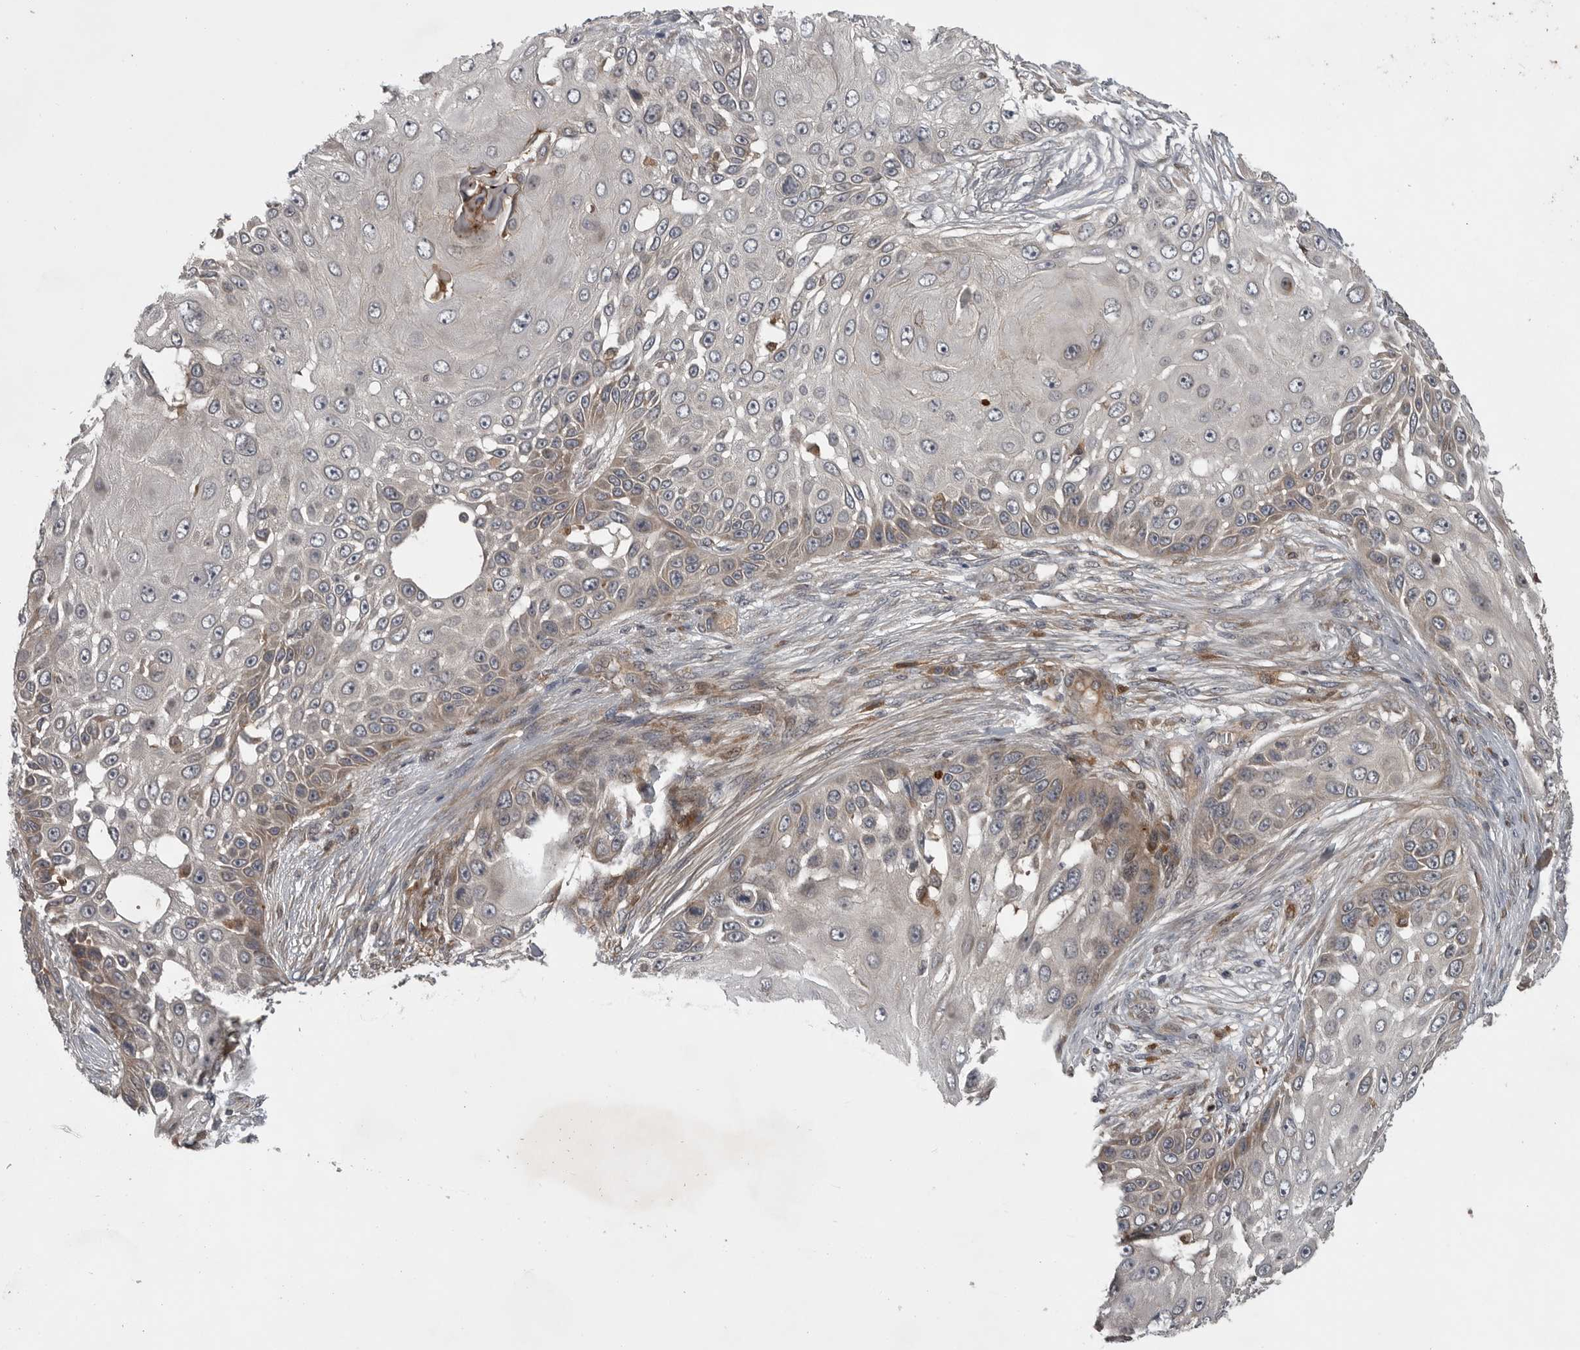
{"staining": {"intensity": "weak", "quantity": "<25%", "location": "cytoplasmic/membranous"}, "tissue": "skin cancer", "cell_type": "Tumor cells", "image_type": "cancer", "snomed": [{"axis": "morphology", "description": "Squamous cell carcinoma, NOS"}, {"axis": "topography", "description": "Skin"}], "caption": "Histopathology image shows no protein expression in tumor cells of skin cancer tissue.", "gene": "GPR31", "patient": {"sex": "female", "age": 44}}